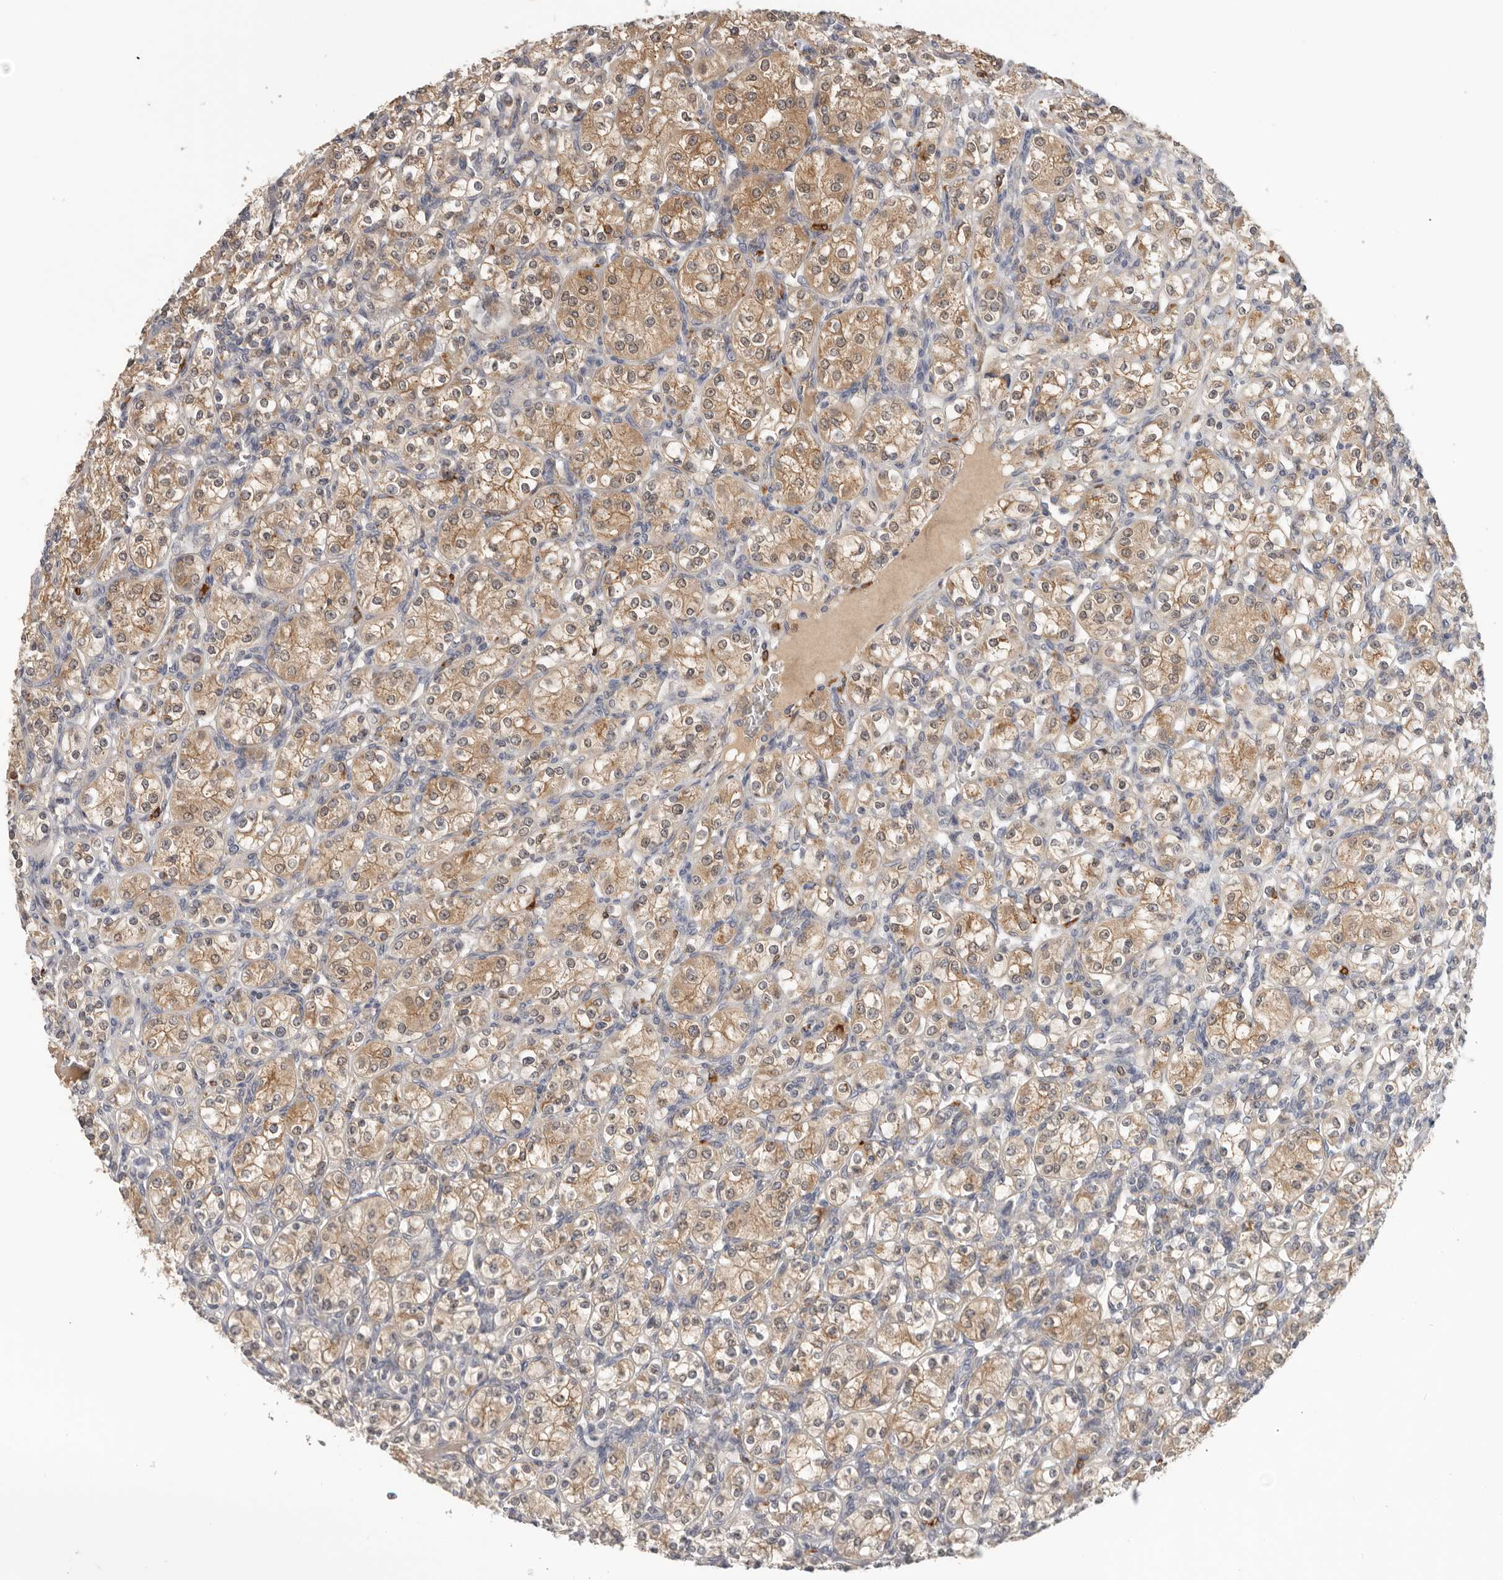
{"staining": {"intensity": "moderate", "quantity": ">75%", "location": "cytoplasmic/membranous"}, "tissue": "renal cancer", "cell_type": "Tumor cells", "image_type": "cancer", "snomed": [{"axis": "morphology", "description": "Adenocarcinoma, NOS"}, {"axis": "topography", "description": "Kidney"}], "caption": "A brown stain highlights moderate cytoplasmic/membranous expression of a protein in human renal cancer tumor cells.", "gene": "TFRC", "patient": {"sex": "male", "age": 77}}